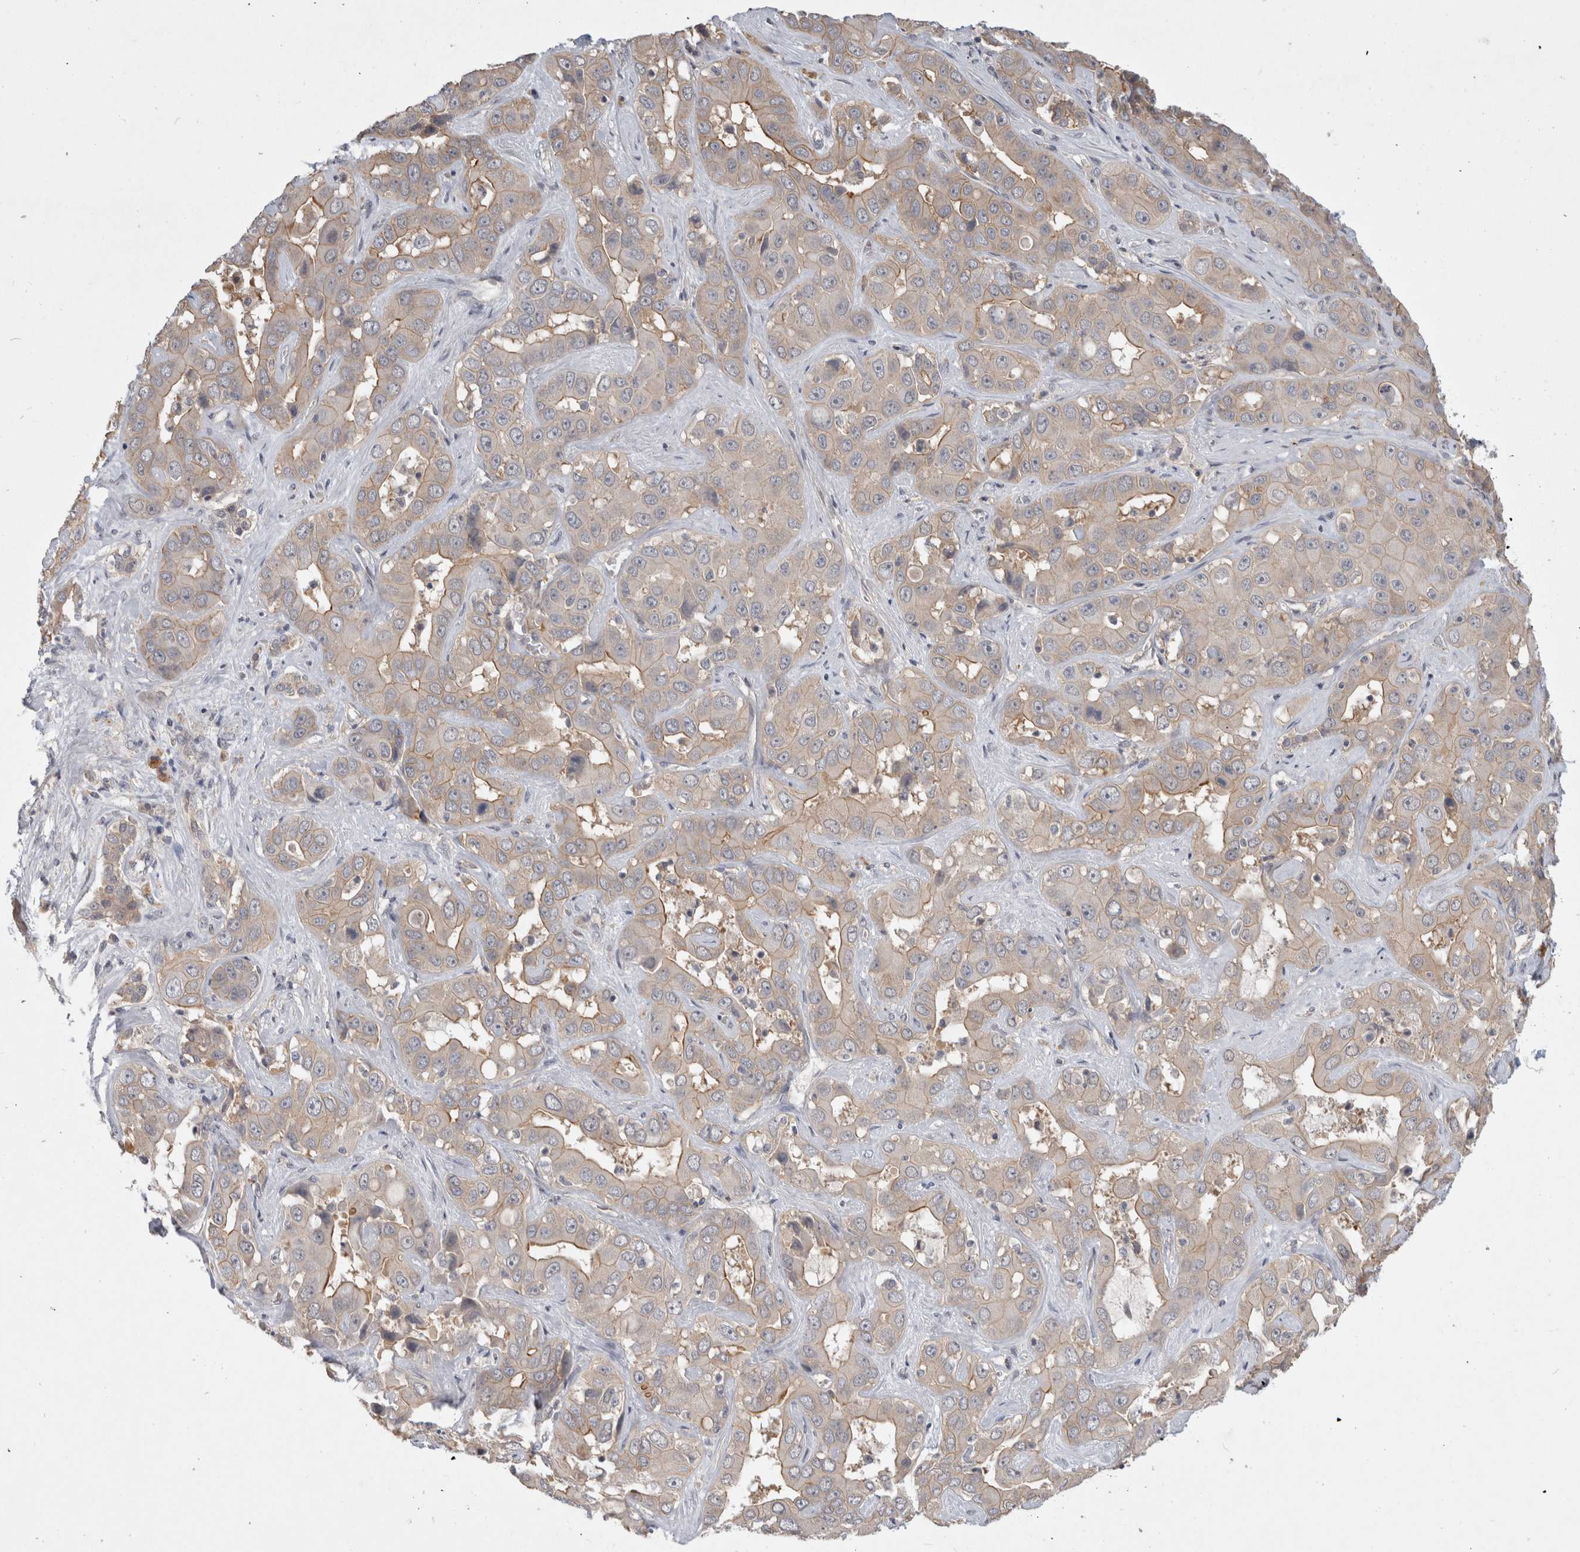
{"staining": {"intensity": "weak", "quantity": "25%-75%", "location": "cytoplasmic/membranous"}, "tissue": "liver cancer", "cell_type": "Tumor cells", "image_type": "cancer", "snomed": [{"axis": "morphology", "description": "Cholangiocarcinoma"}, {"axis": "topography", "description": "Liver"}], "caption": "Human liver cholangiocarcinoma stained with a protein marker shows weak staining in tumor cells.", "gene": "CERS3", "patient": {"sex": "female", "age": 52}}